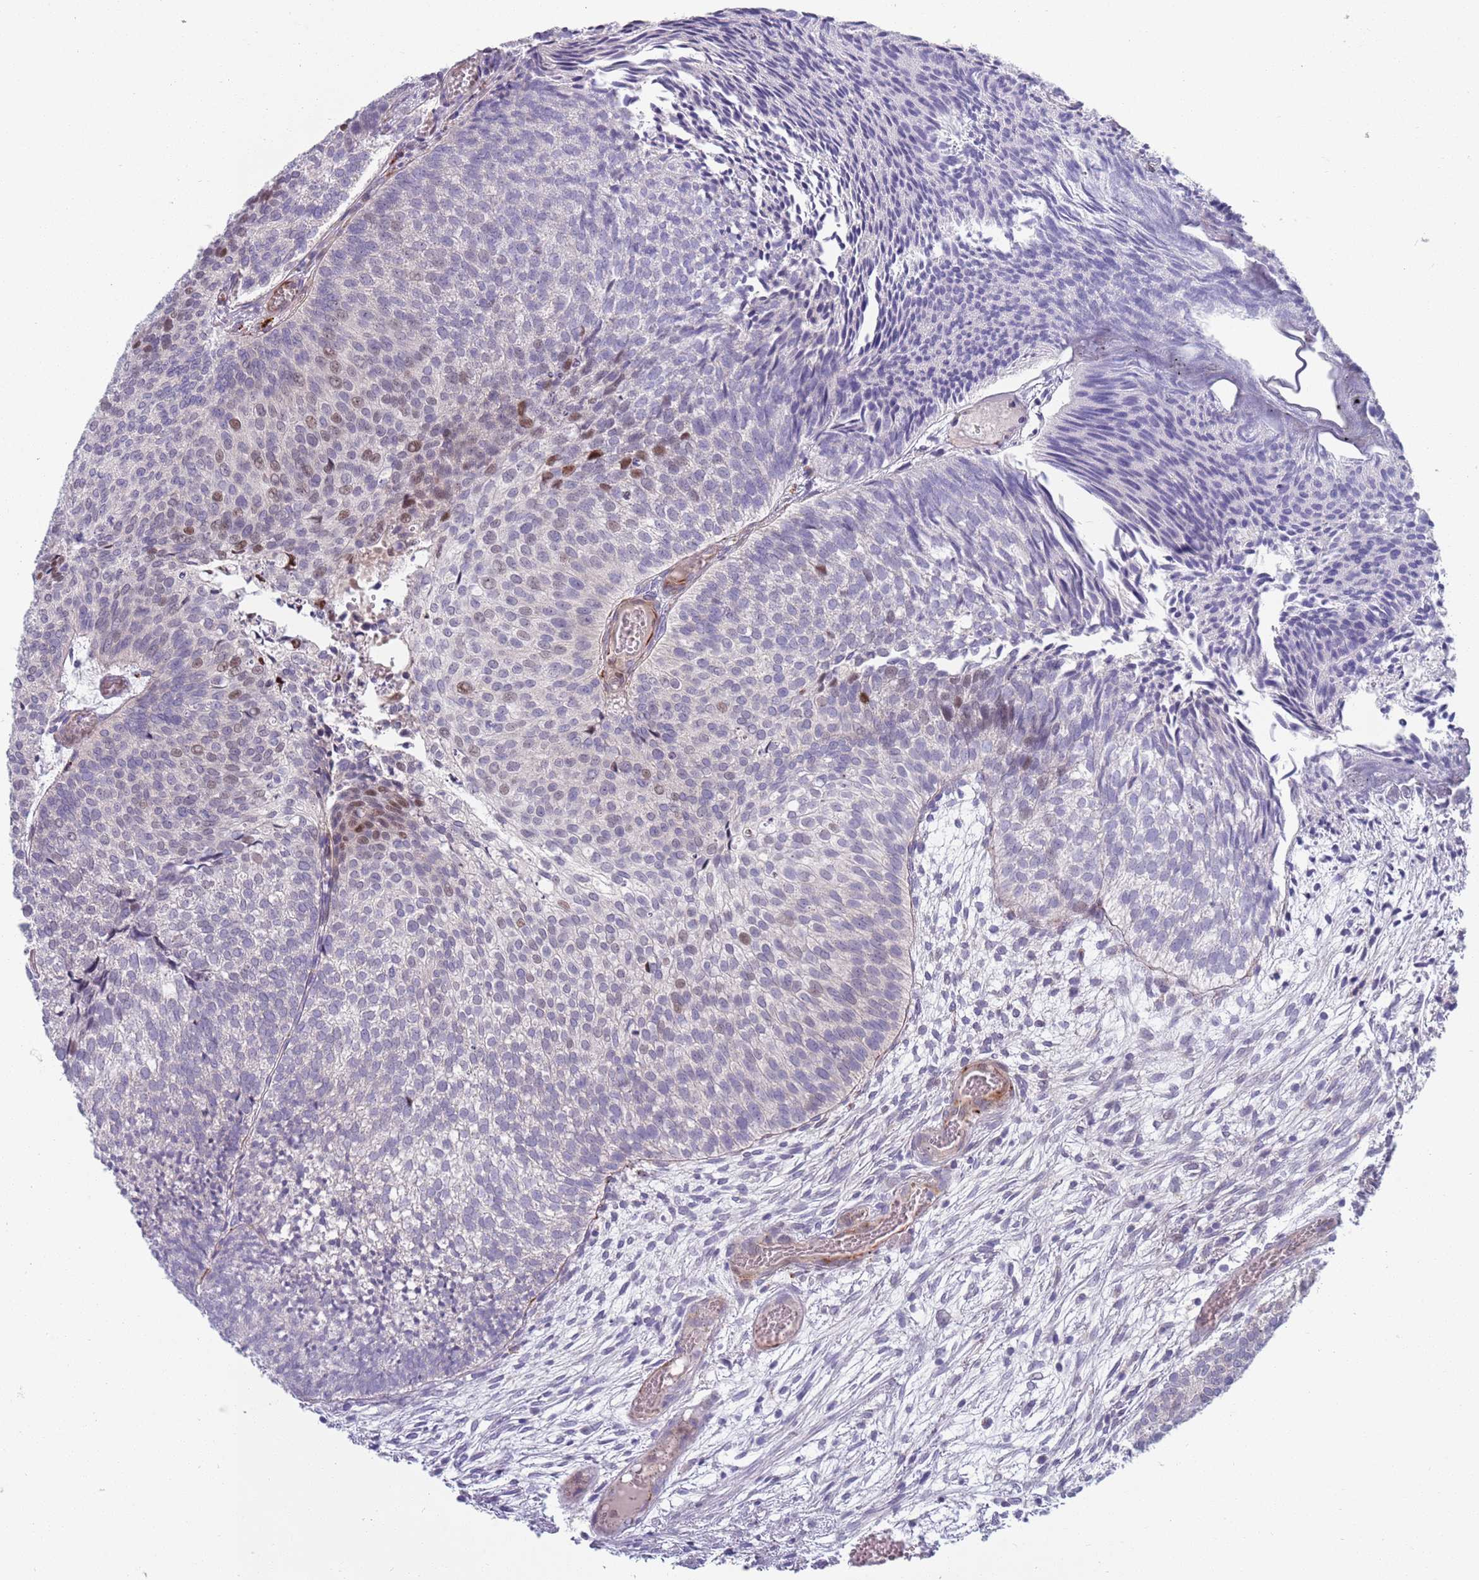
{"staining": {"intensity": "moderate", "quantity": "<25%", "location": "nuclear"}, "tissue": "urothelial cancer", "cell_type": "Tumor cells", "image_type": "cancer", "snomed": [{"axis": "morphology", "description": "Urothelial carcinoma, Low grade"}, {"axis": "topography", "description": "Urinary bladder"}], "caption": "Urothelial carcinoma (low-grade) stained for a protein (brown) displays moderate nuclear positive positivity in approximately <25% of tumor cells.", "gene": "TYW1", "patient": {"sex": "male", "age": 84}}